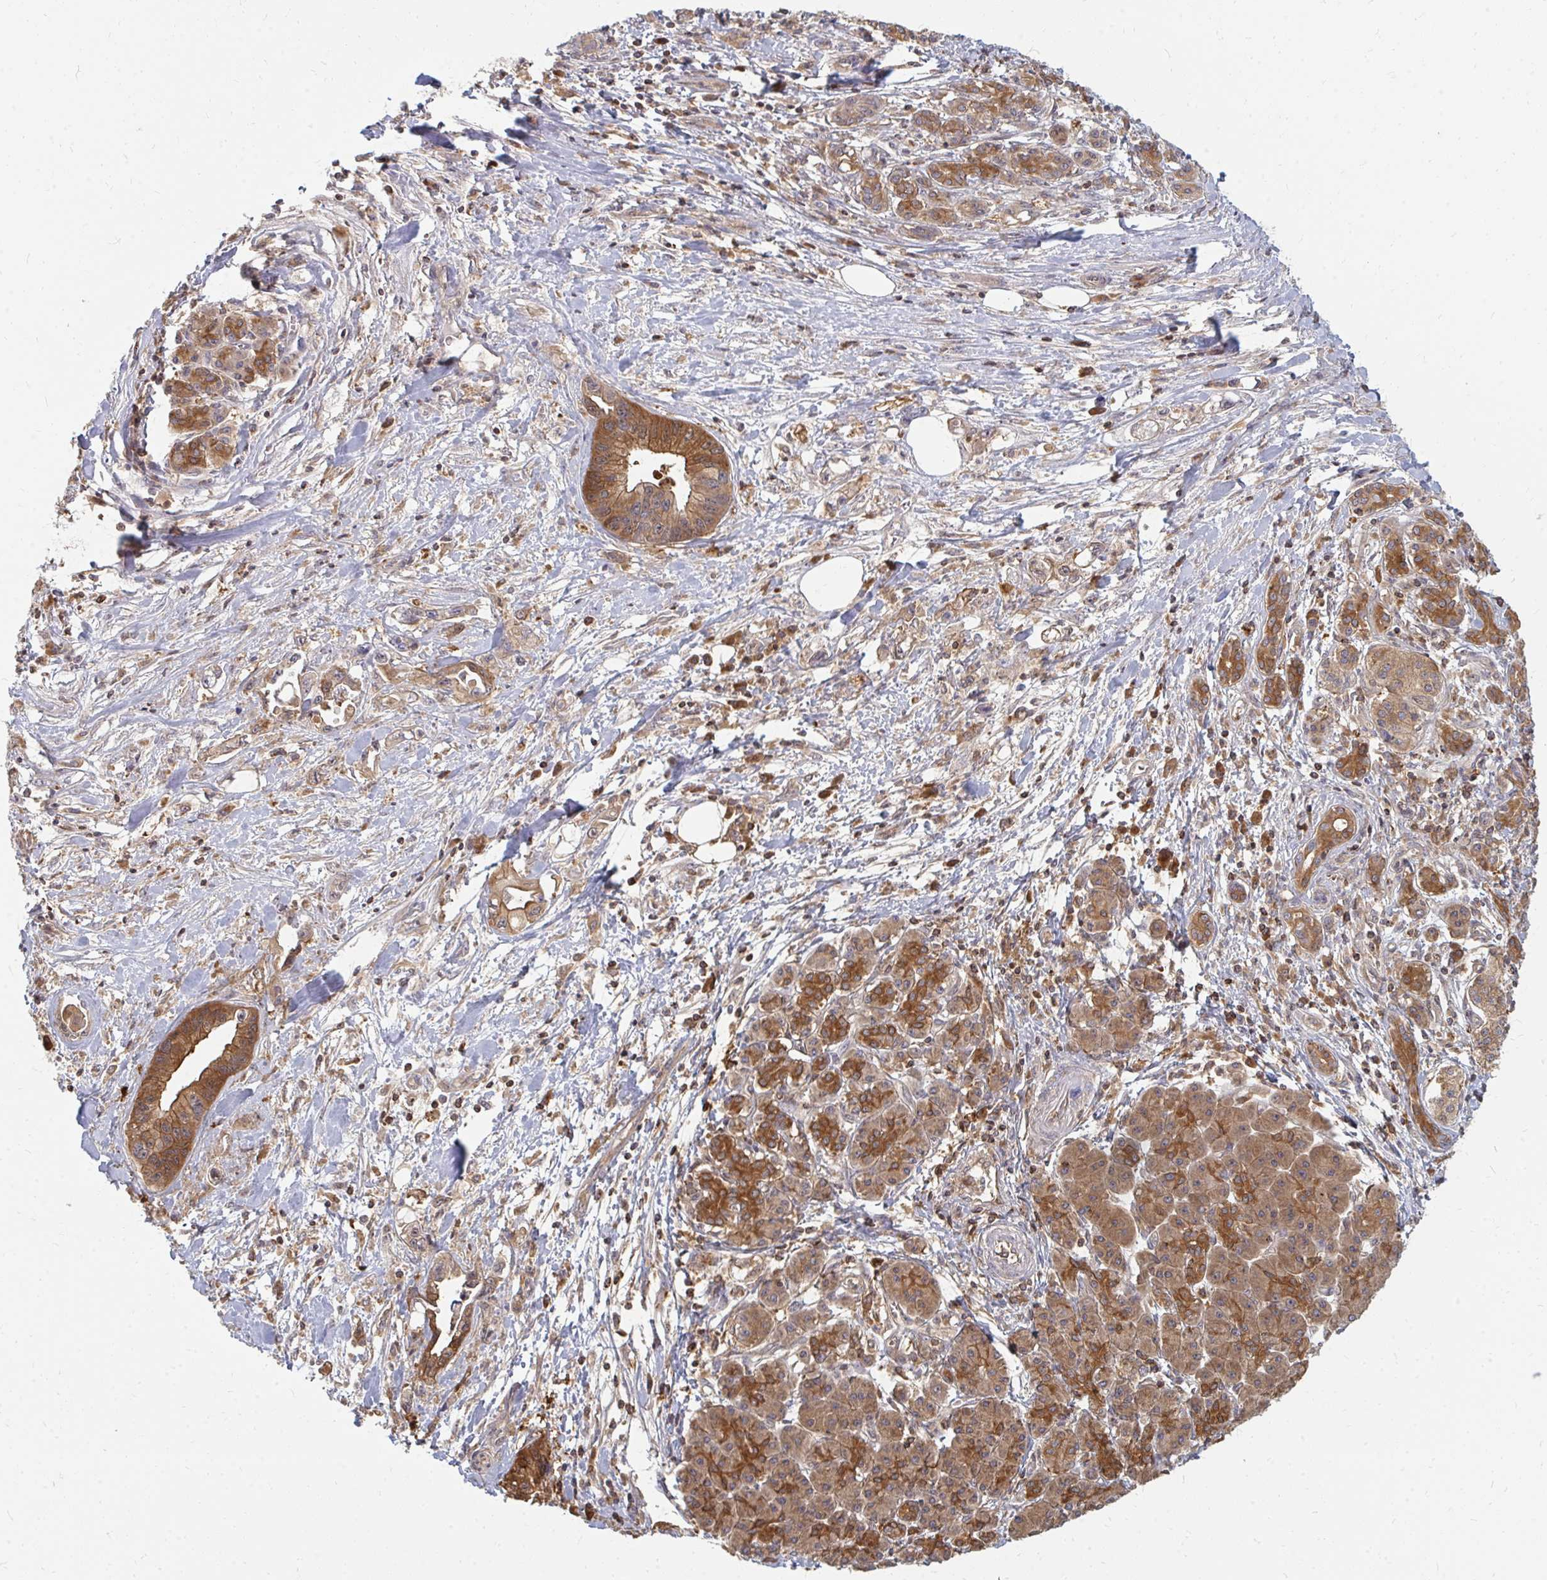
{"staining": {"intensity": "moderate", "quantity": "25%-75%", "location": "cytoplasmic/membranous"}, "tissue": "pancreatic cancer", "cell_type": "Tumor cells", "image_type": "cancer", "snomed": [{"axis": "morphology", "description": "Adenocarcinoma, NOS"}, {"axis": "topography", "description": "Pancreas"}], "caption": "Brown immunohistochemical staining in pancreatic cancer (adenocarcinoma) displays moderate cytoplasmic/membranous positivity in approximately 25%-75% of tumor cells.", "gene": "ZNF285", "patient": {"sex": "male", "age": 61}}